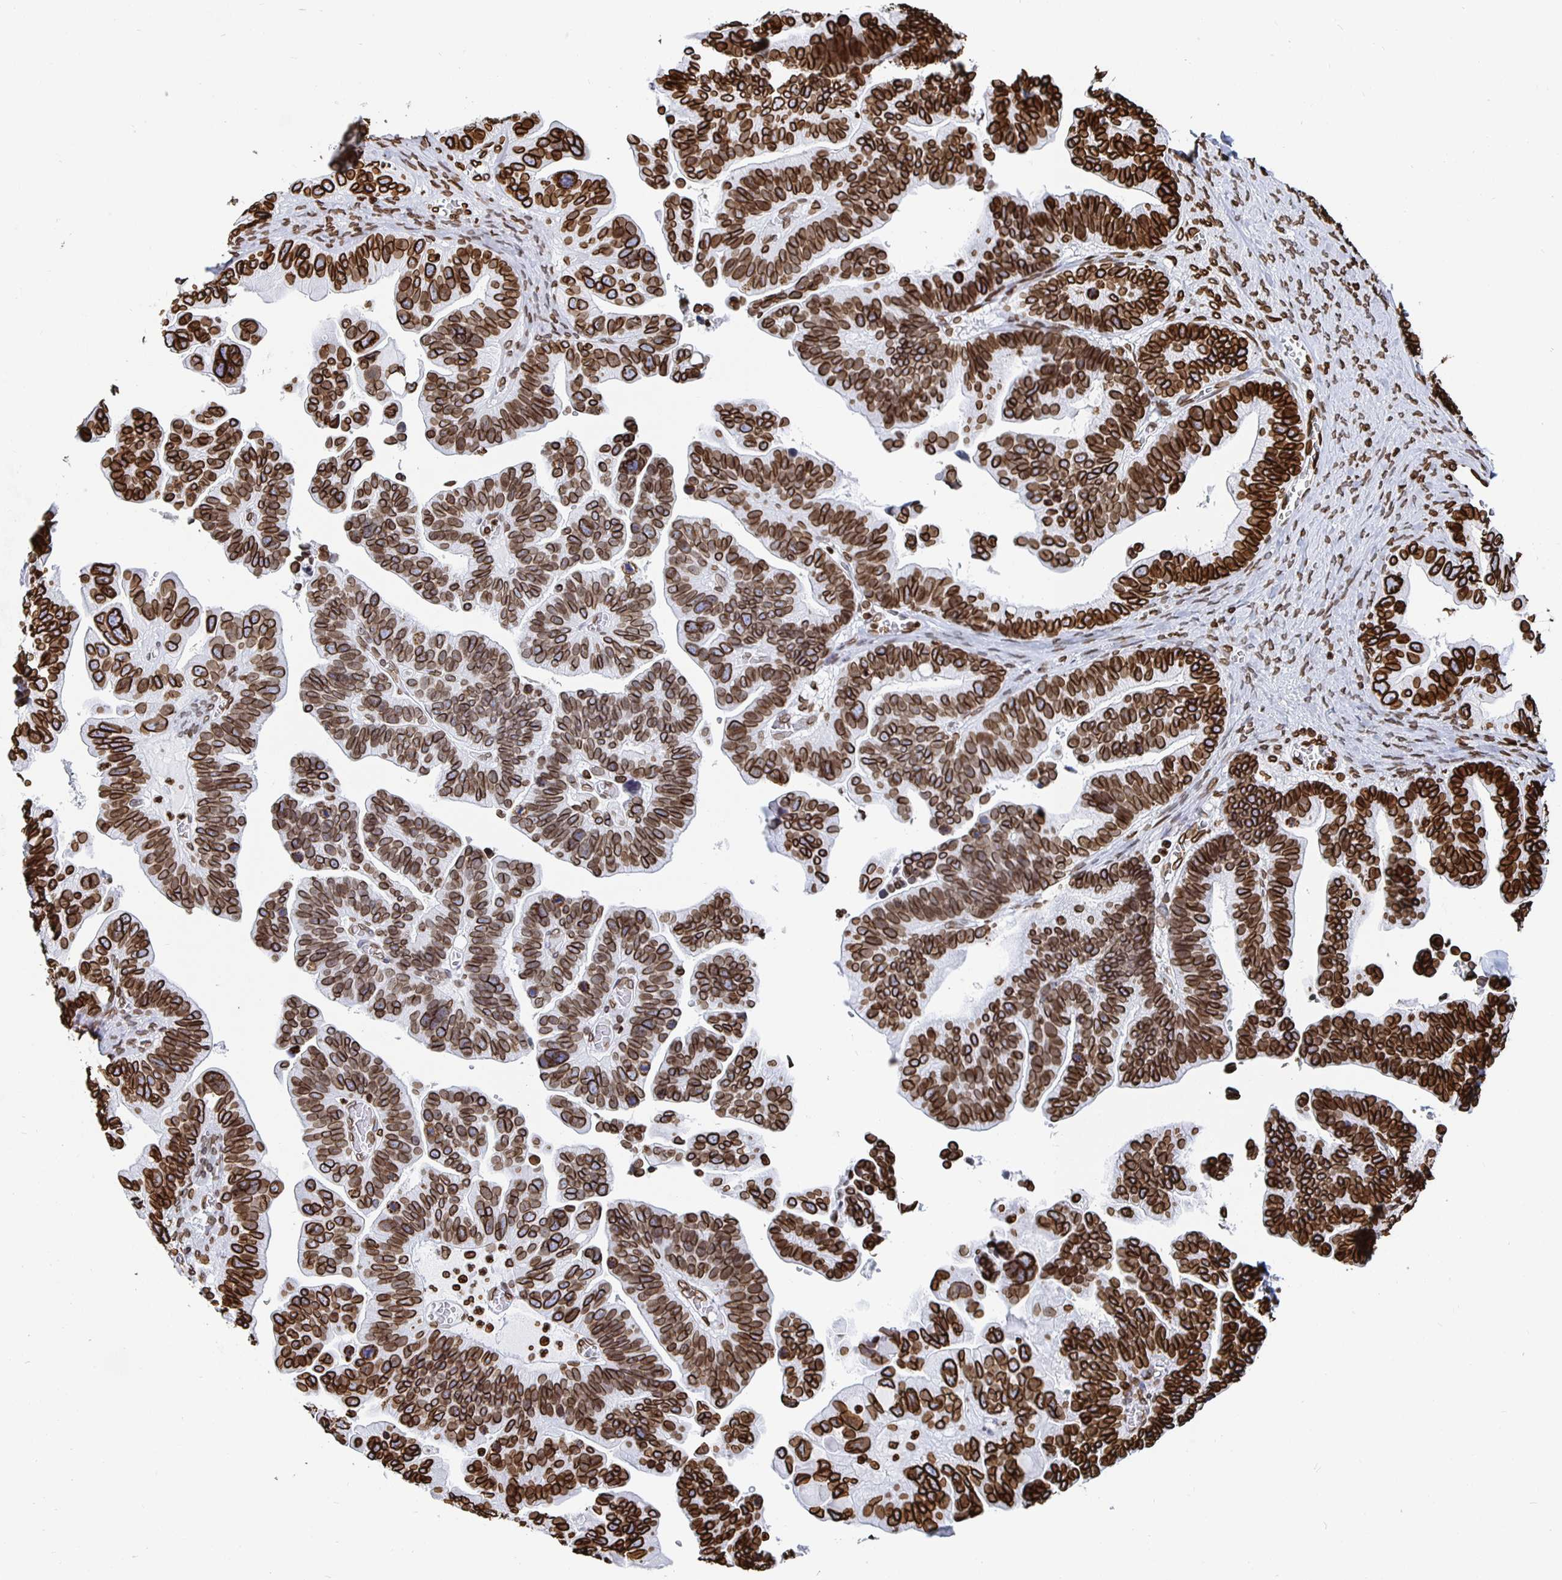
{"staining": {"intensity": "strong", "quantity": ">75%", "location": "cytoplasmic/membranous,nuclear"}, "tissue": "ovarian cancer", "cell_type": "Tumor cells", "image_type": "cancer", "snomed": [{"axis": "morphology", "description": "Cystadenocarcinoma, serous, NOS"}, {"axis": "topography", "description": "Ovary"}], "caption": "Protein staining displays strong cytoplasmic/membranous and nuclear positivity in approximately >75% of tumor cells in ovarian cancer. Using DAB (3,3'-diaminobenzidine) (brown) and hematoxylin (blue) stains, captured at high magnification using brightfield microscopy.", "gene": "LMNB1", "patient": {"sex": "female", "age": 56}}